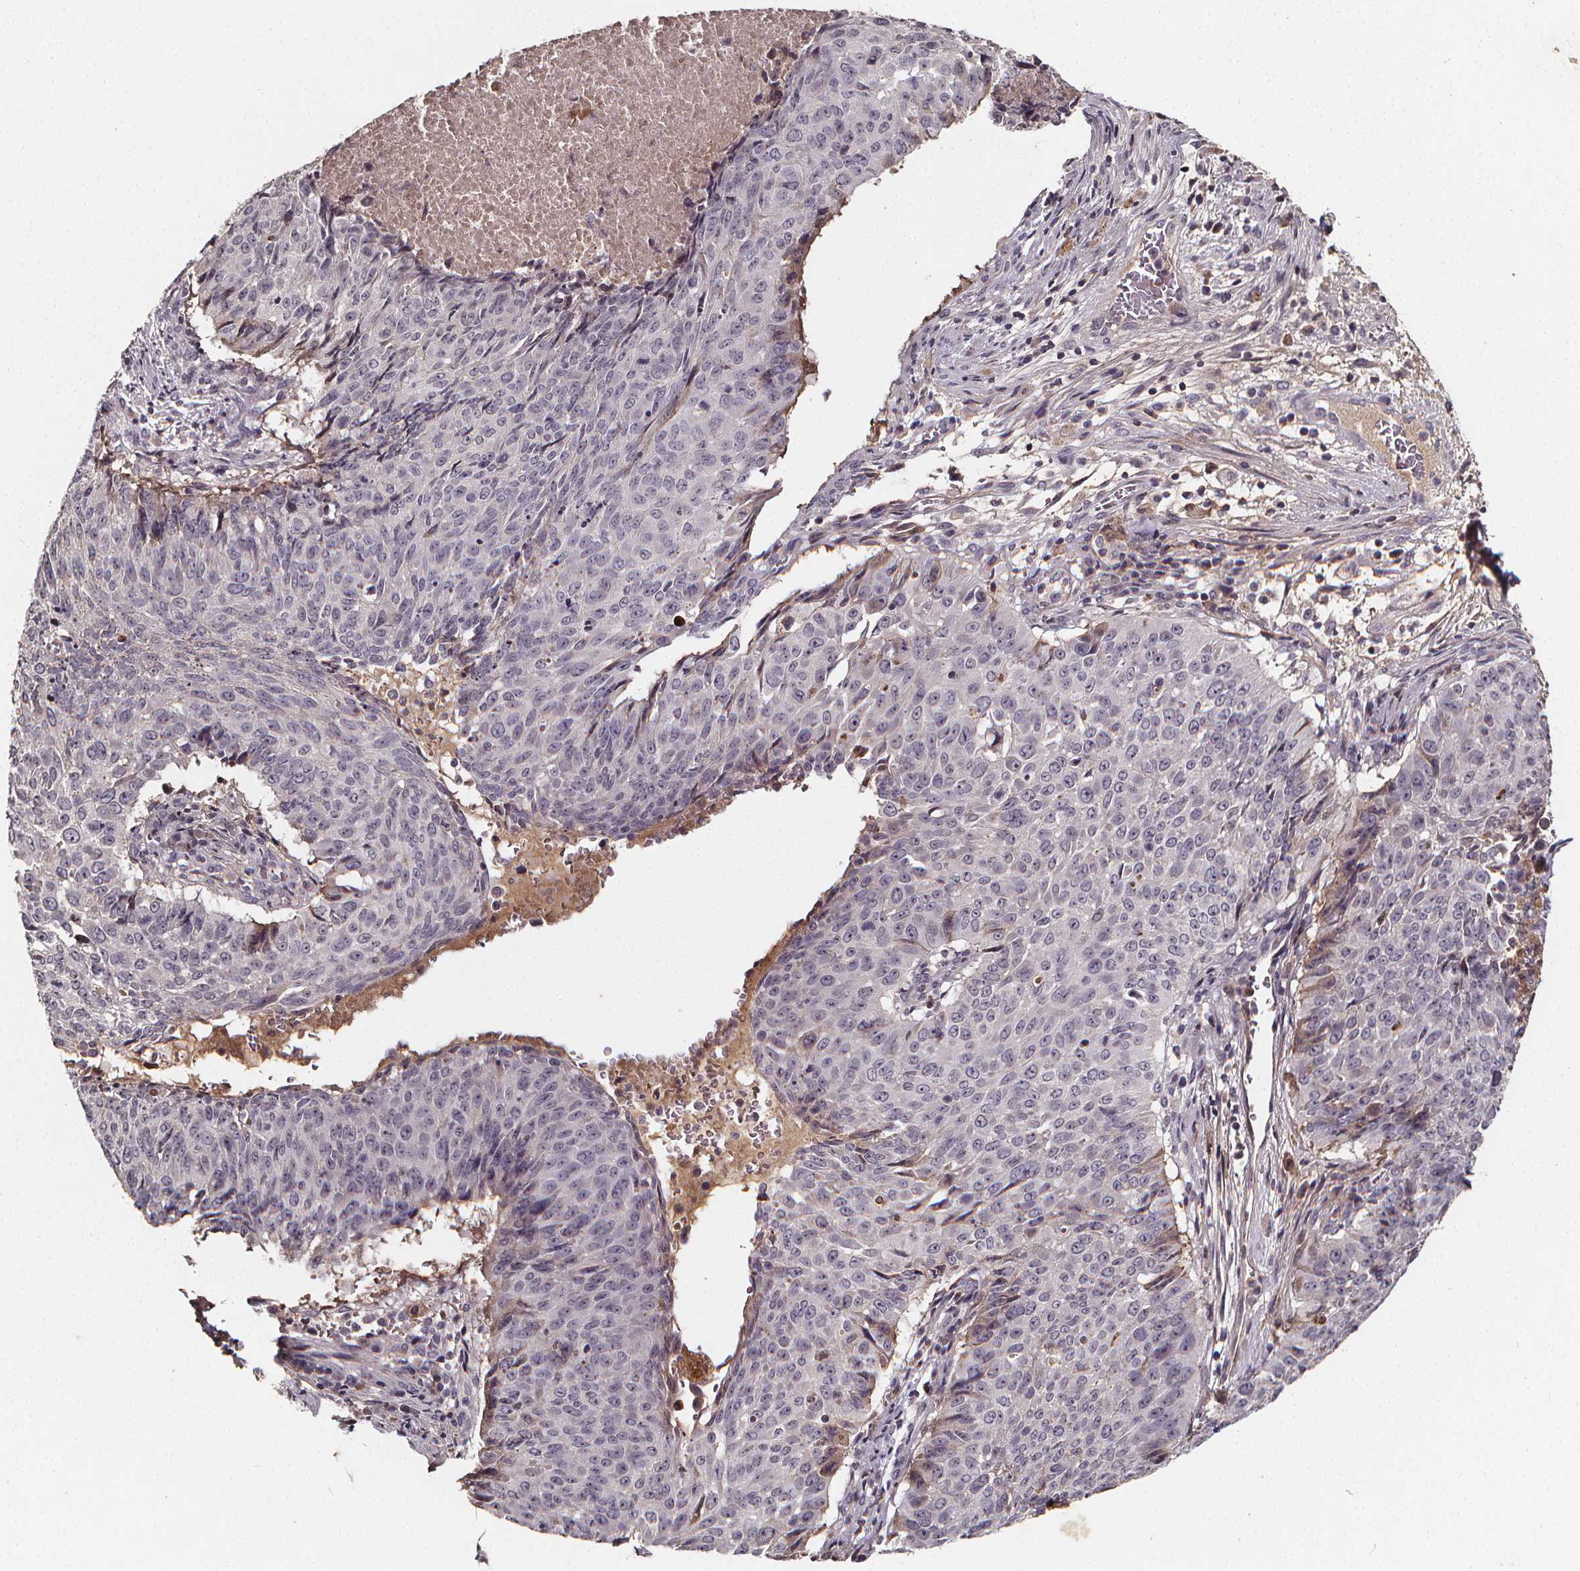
{"staining": {"intensity": "negative", "quantity": "none", "location": "none"}, "tissue": "lung cancer", "cell_type": "Tumor cells", "image_type": "cancer", "snomed": [{"axis": "morphology", "description": "Normal tissue, NOS"}, {"axis": "morphology", "description": "Squamous cell carcinoma, NOS"}, {"axis": "topography", "description": "Bronchus"}, {"axis": "topography", "description": "Lung"}], "caption": "DAB immunohistochemical staining of lung squamous cell carcinoma shows no significant positivity in tumor cells.", "gene": "SPAG8", "patient": {"sex": "male", "age": 64}}